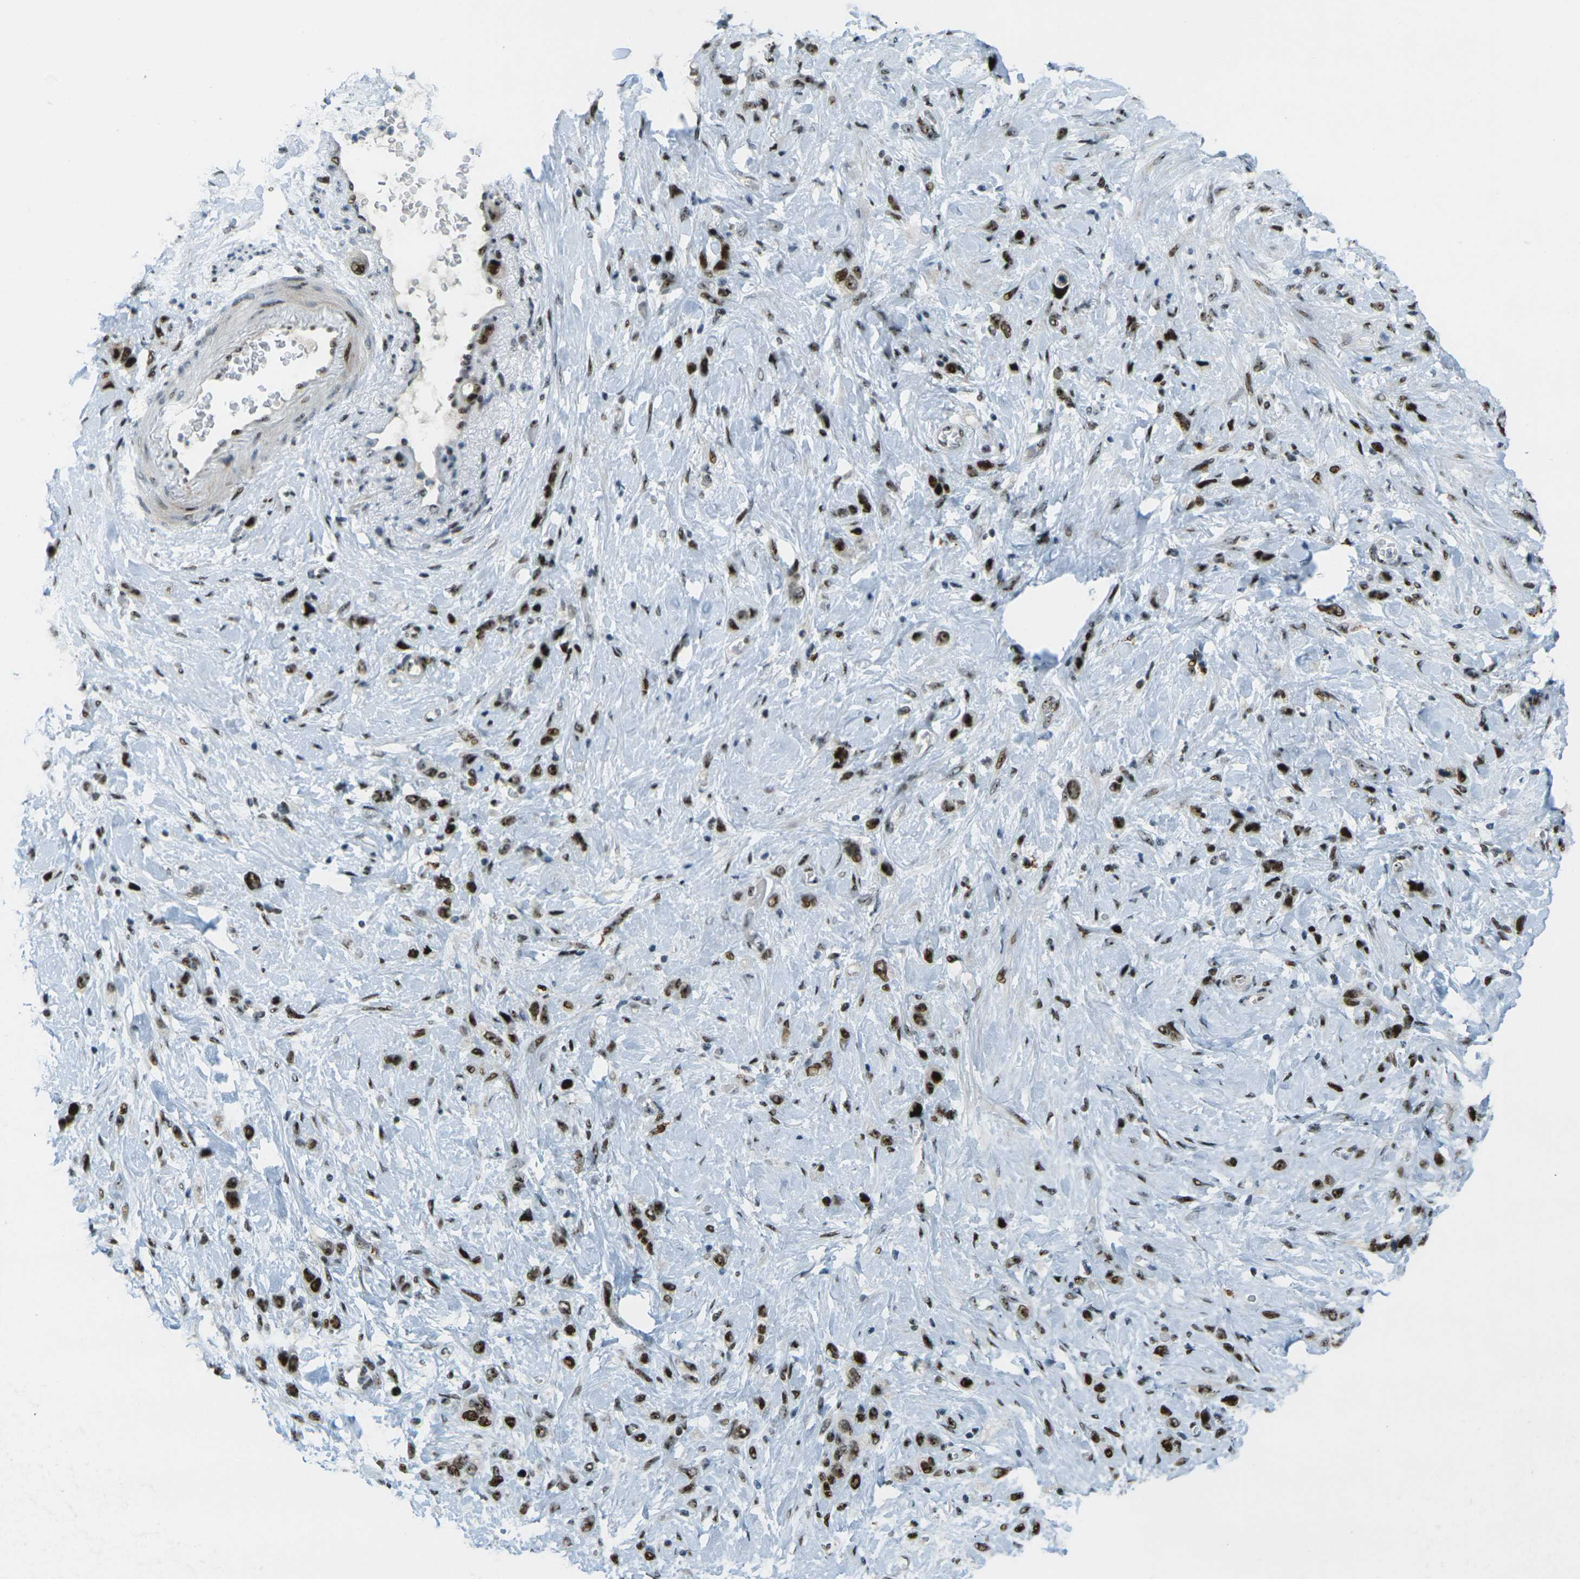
{"staining": {"intensity": "strong", "quantity": ">75%", "location": "nuclear"}, "tissue": "stomach cancer", "cell_type": "Tumor cells", "image_type": "cancer", "snomed": [{"axis": "morphology", "description": "Adenocarcinoma, NOS"}, {"axis": "morphology", "description": "Adenocarcinoma, High grade"}, {"axis": "topography", "description": "Stomach, upper"}, {"axis": "topography", "description": "Stomach, lower"}], "caption": "Strong nuclear protein staining is identified in approximately >75% of tumor cells in high-grade adenocarcinoma (stomach).", "gene": "UBE2C", "patient": {"sex": "female", "age": 65}}